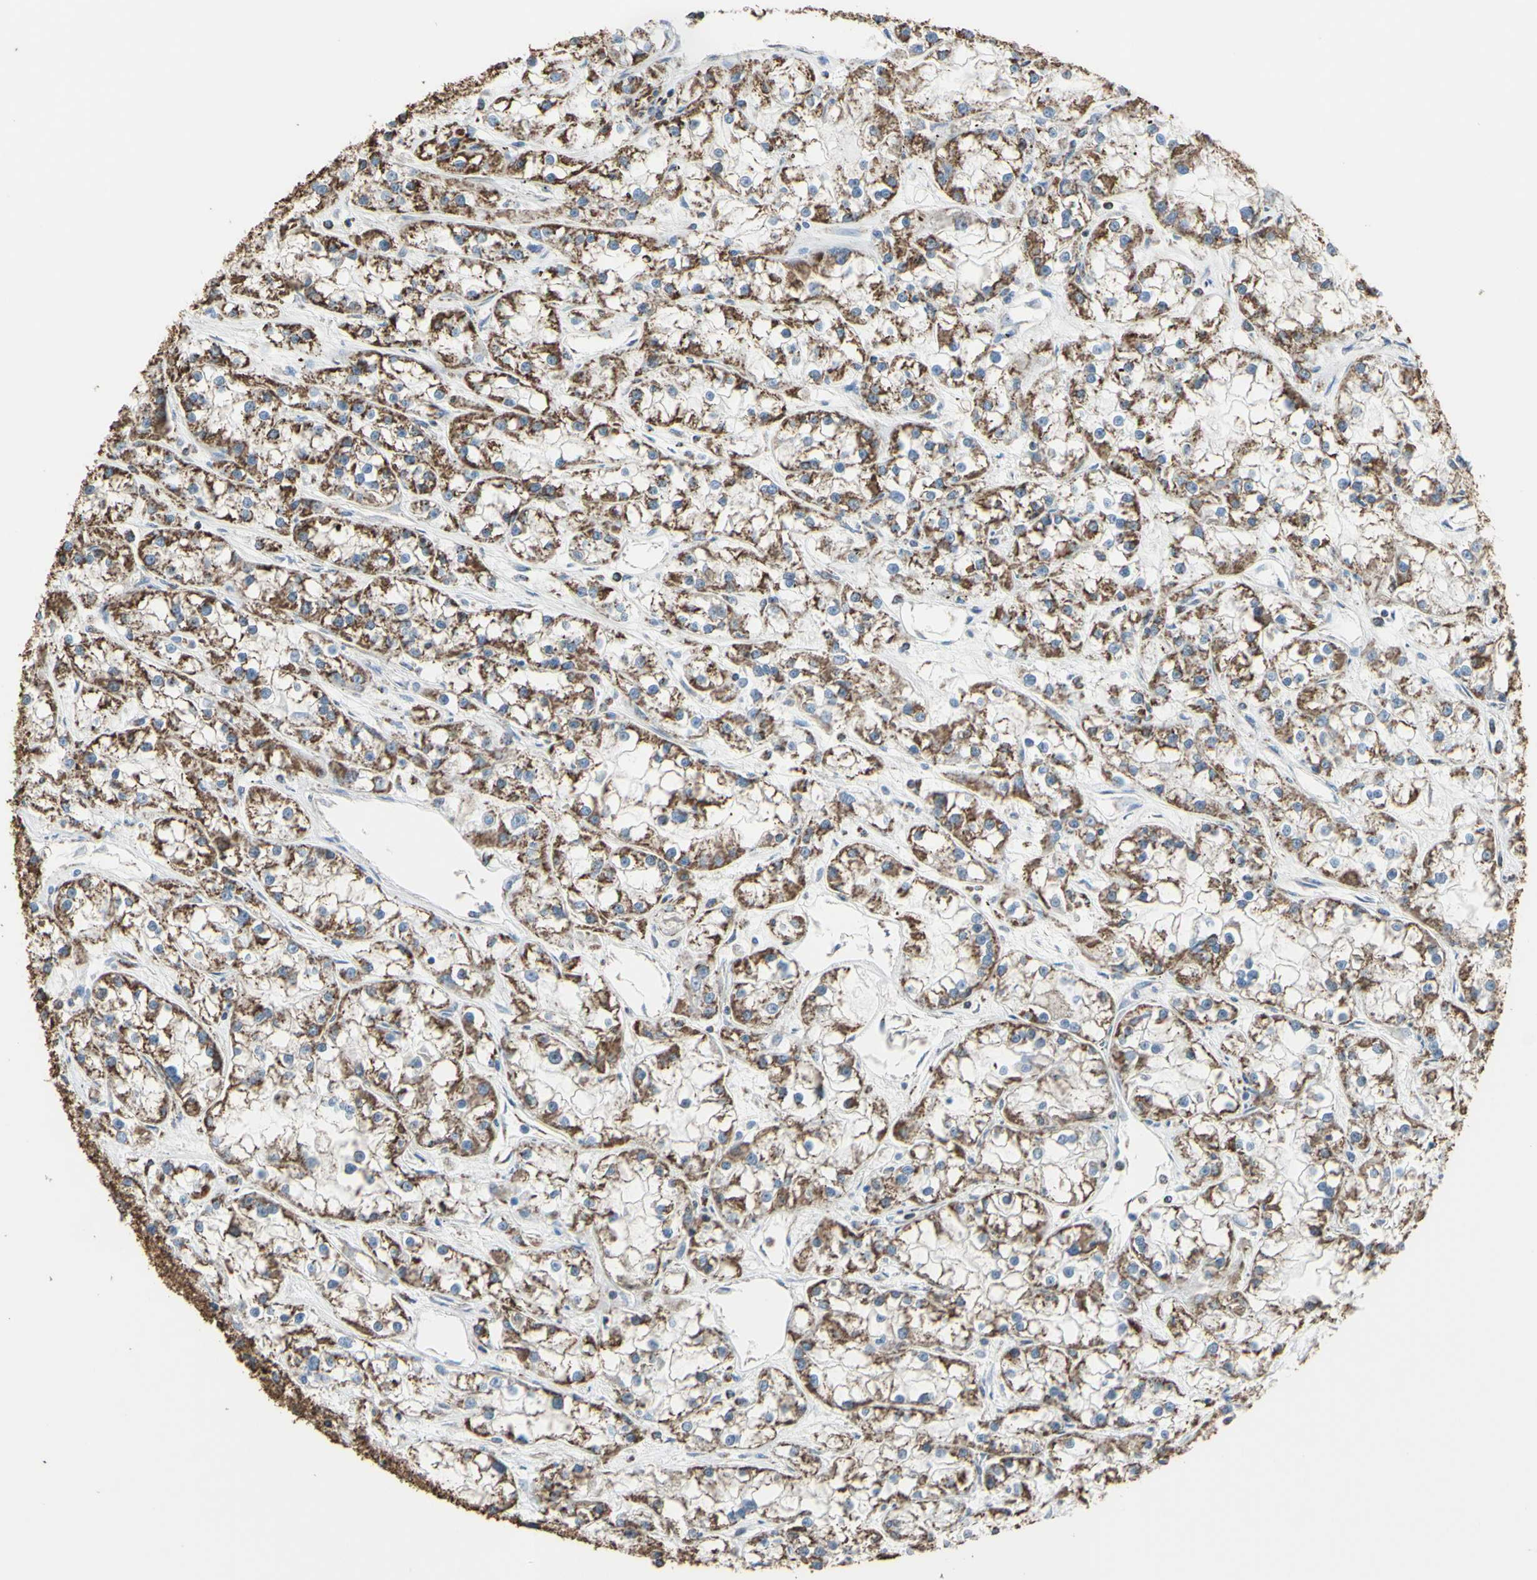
{"staining": {"intensity": "moderate", "quantity": ">75%", "location": "cytoplasmic/membranous"}, "tissue": "renal cancer", "cell_type": "Tumor cells", "image_type": "cancer", "snomed": [{"axis": "morphology", "description": "Adenocarcinoma, NOS"}, {"axis": "topography", "description": "Kidney"}], "caption": "This is an image of immunohistochemistry (IHC) staining of renal cancer, which shows moderate positivity in the cytoplasmic/membranous of tumor cells.", "gene": "CMKLR2", "patient": {"sex": "female", "age": 52}}